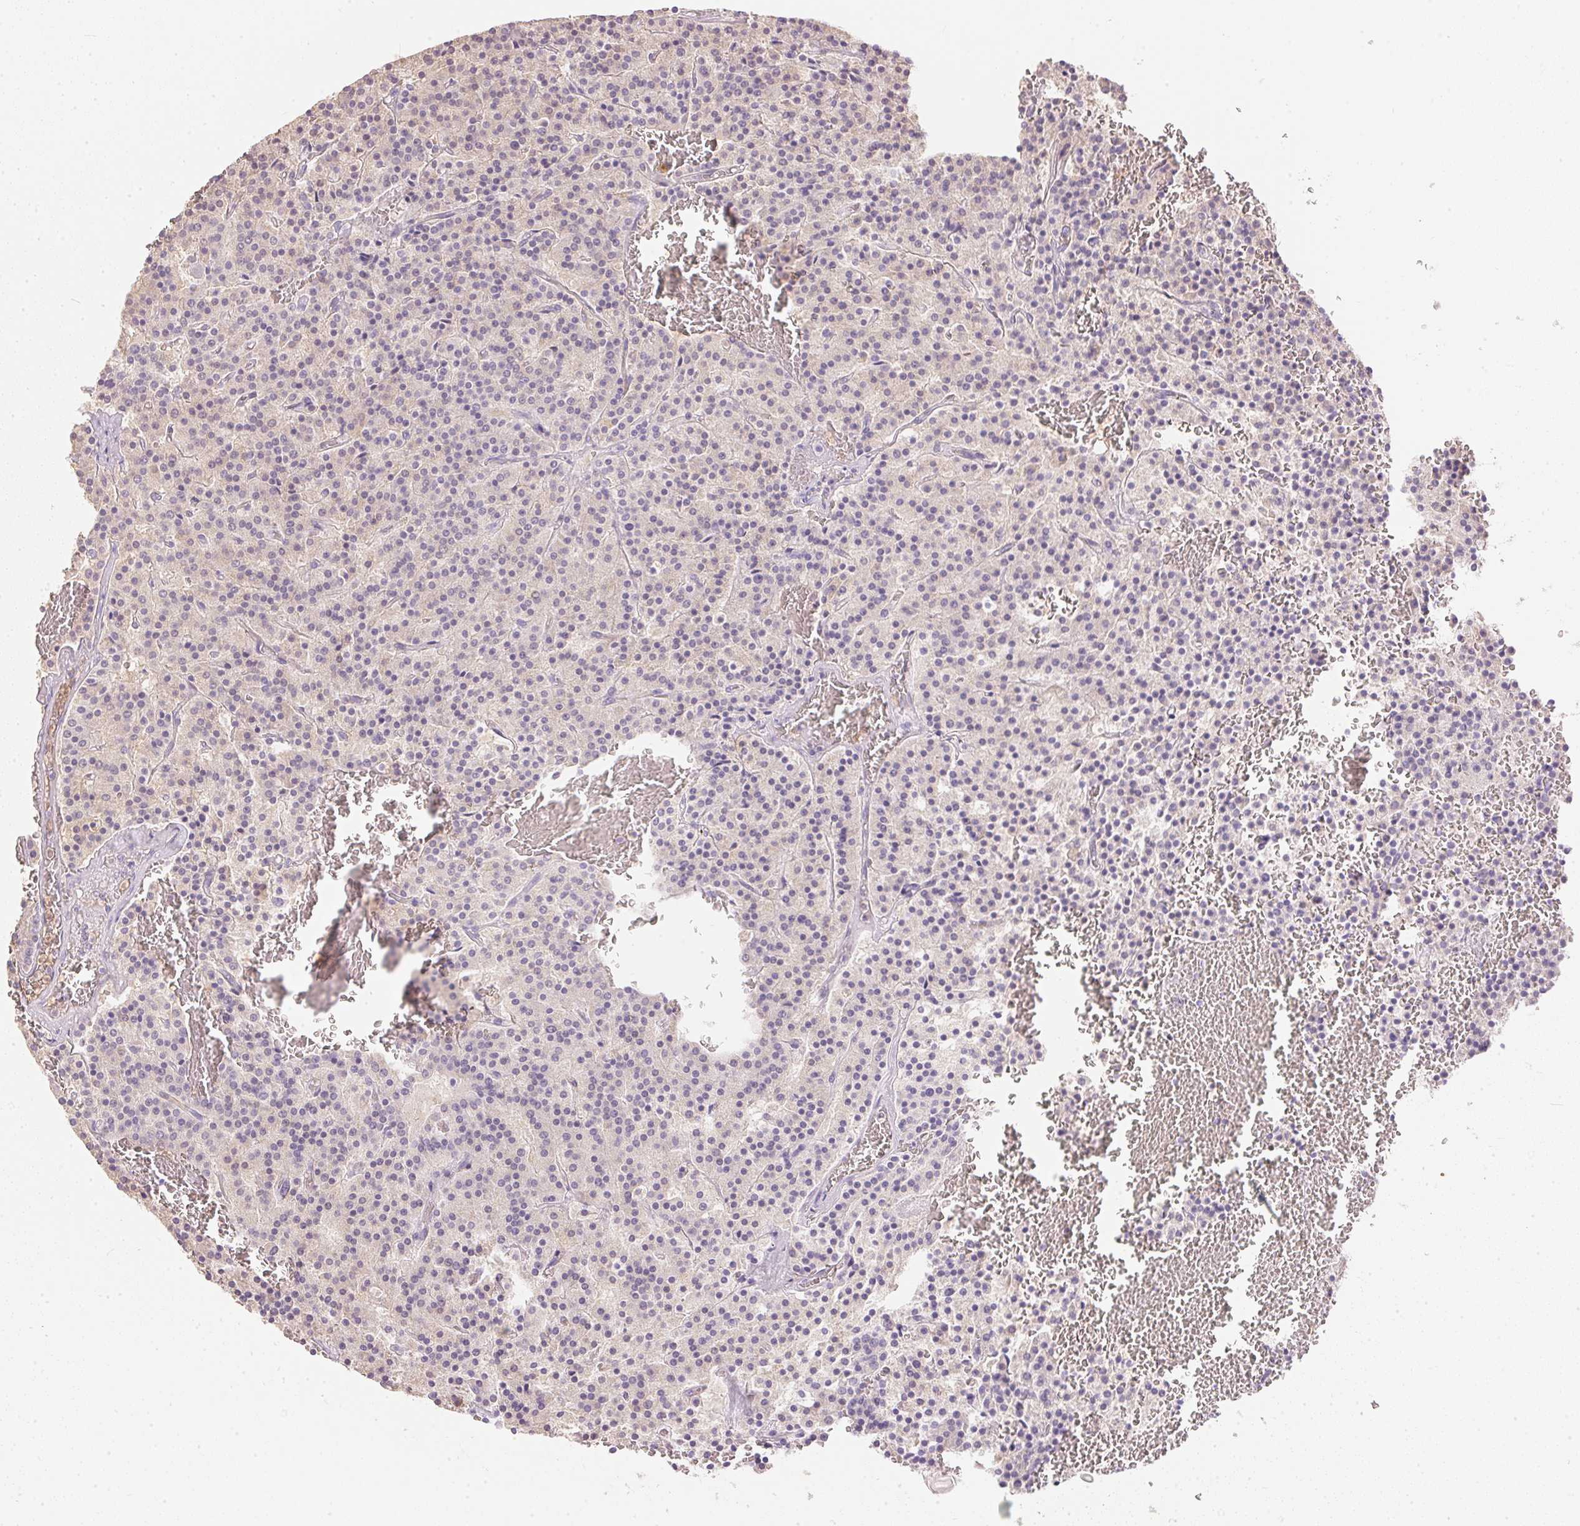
{"staining": {"intensity": "negative", "quantity": "none", "location": "none"}, "tissue": "carcinoid", "cell_type": "Tumor cells", "image_type": "cancer", "snomed": [{"axis": "morphology", "description": "Carcinoid, malignant, NOS"}, {"axis": "topography", "description": "Lung"}], "caption": "DAB (3,3'-diaminobenzidine) immunohistochemical staining of human carcinoid demonstrates no significant positivity in tumor cells.", "gene": "S100A3", "patient": {"sex": "male", "age": 70}}